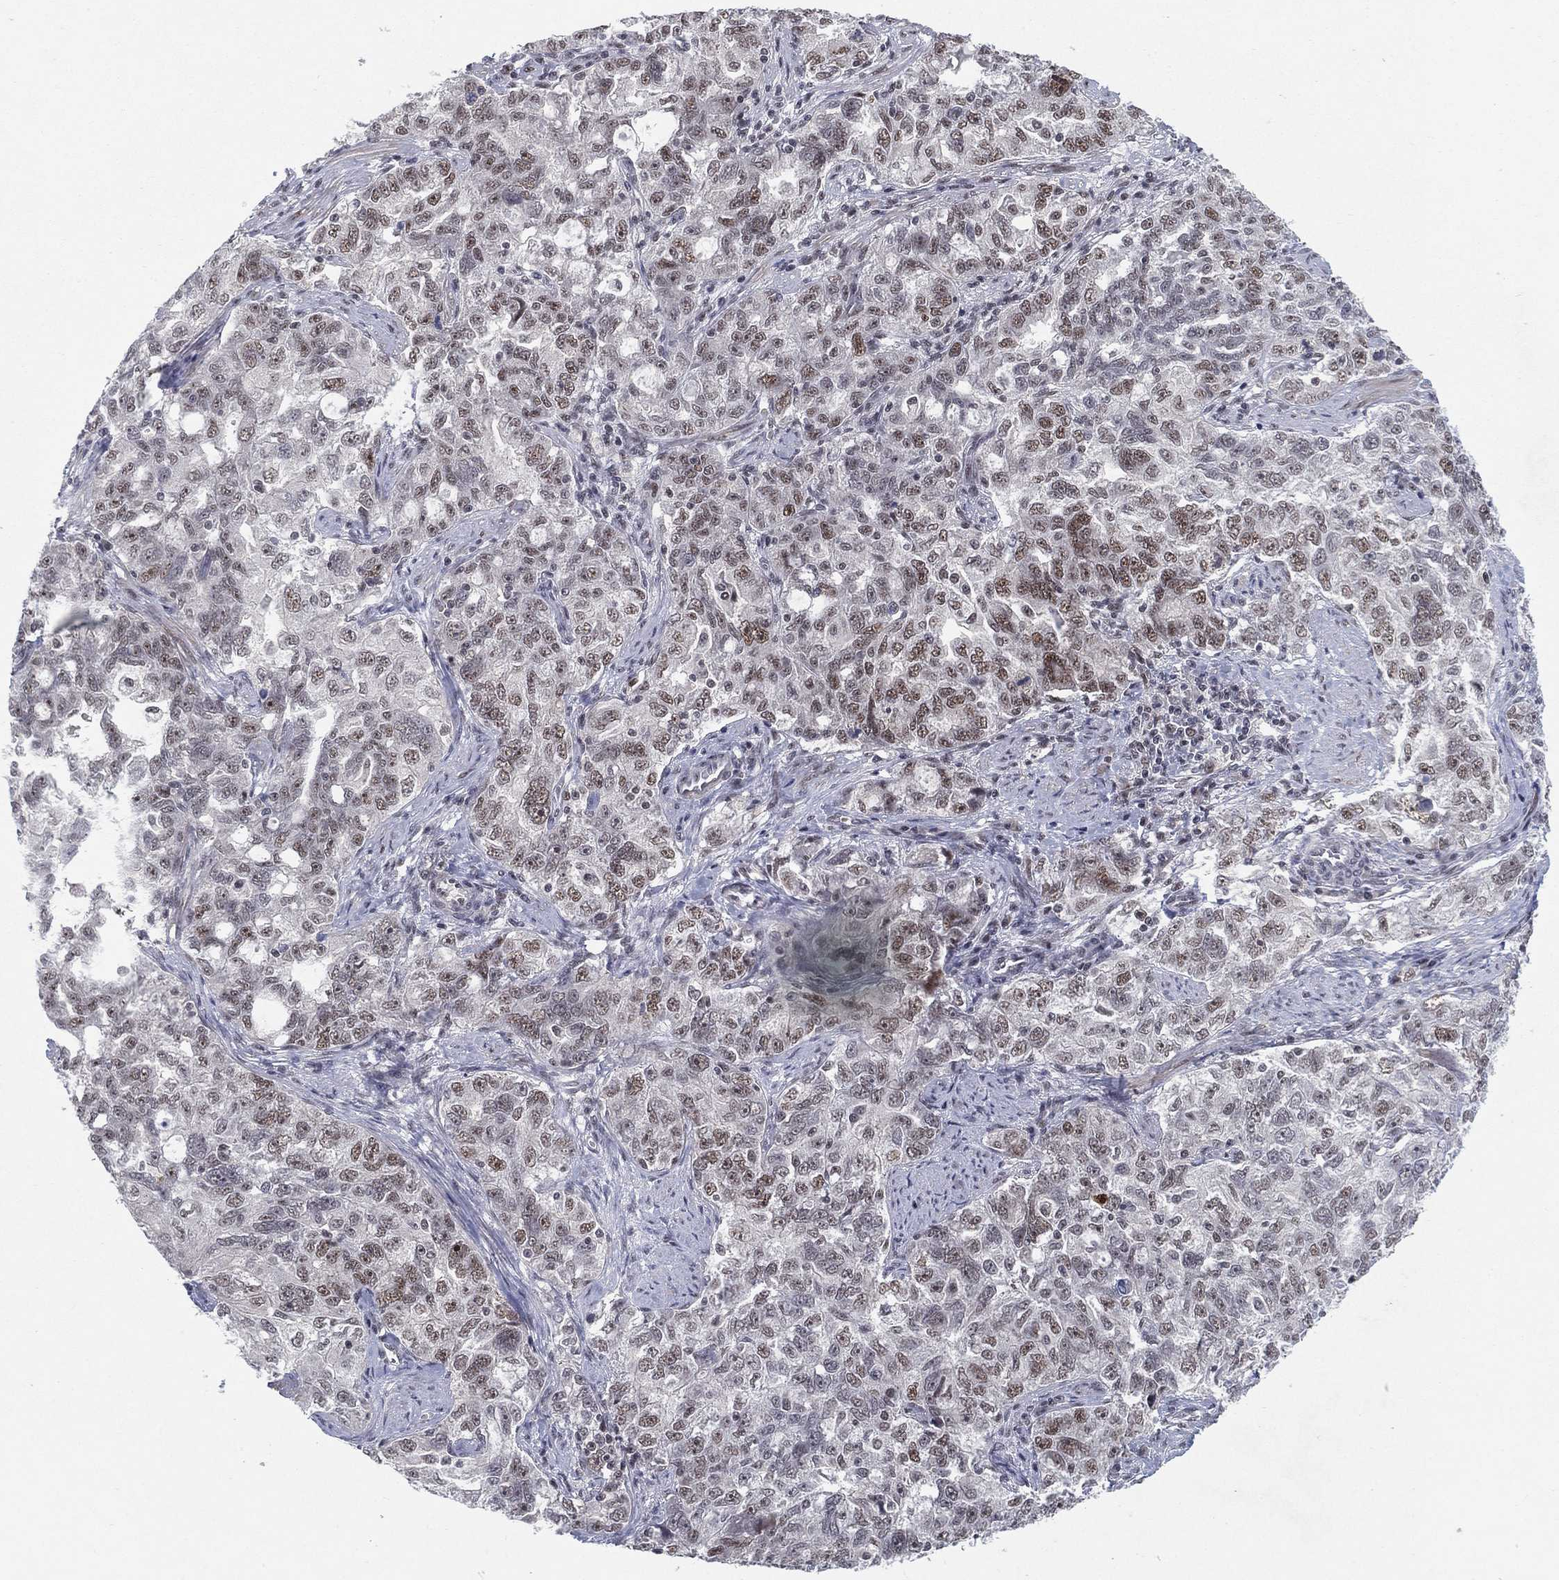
{"staining": {"intensity": "moderate", "quantity": "<25%", "location": "nuclear"}, "tissue": "ovarian cancer", "cell_type": "Tumor cells", "image_type": "cancer", "snomed": [{"axis": "morphology", "description": "Cystadenocarcinoma, serous, NOS"}, {"axis": "topography", "description": "Ovary"}], "caption": "There is low levels of moderate nuclear expression in tumor cells of serous cystadenocarcinoma (ovarian), as demonstrated by immunohistochemical staining (brown color).", "gene": "DGCR8", "patient": {"sex": "female", "age": 51}}